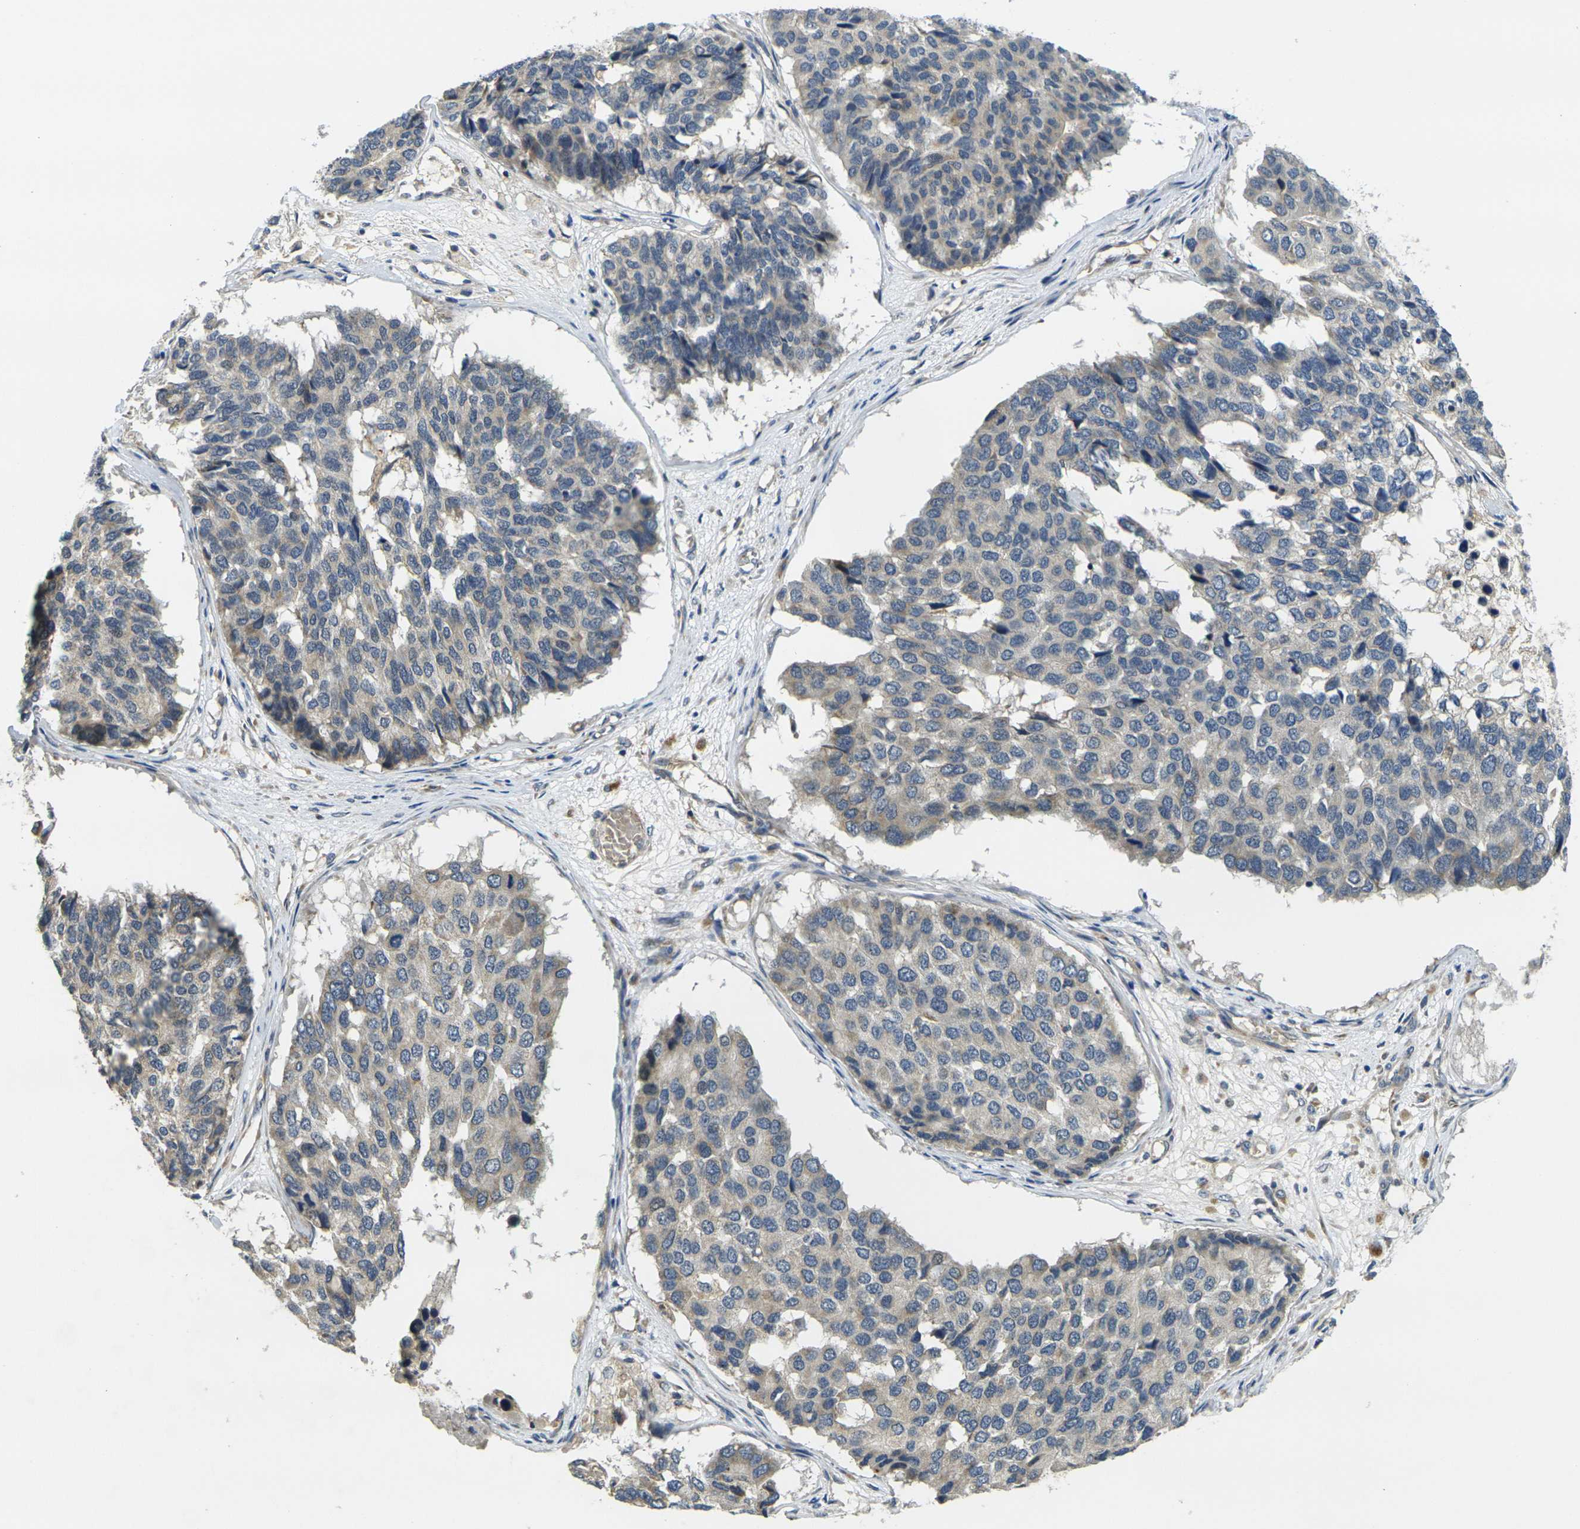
{"staining": {"intensity": "weak", "quantity": "25%-75%", "location": "cytoplasmic/membranous"}, "tissue": "pancreatic cancer", "cell_type": "Tumor cells", "image_type": "cancer", "snomed": [{"axis": "morphology", "description": "Adenocarcinoma, NOS"}, {"axis": "topography", "description": "Pancreas"}], "caption": "DAB (3,3'-diaminobenzidine) immunohistochemical staining of human pancreatic cancer (adenocarcinoma) demonstrates weak cytoplasmic/membranous protein expression in approximately 25%-75% of tumor cells.", "gene": "MINAR2", "patient": {"sex": "male", "age": 50}}